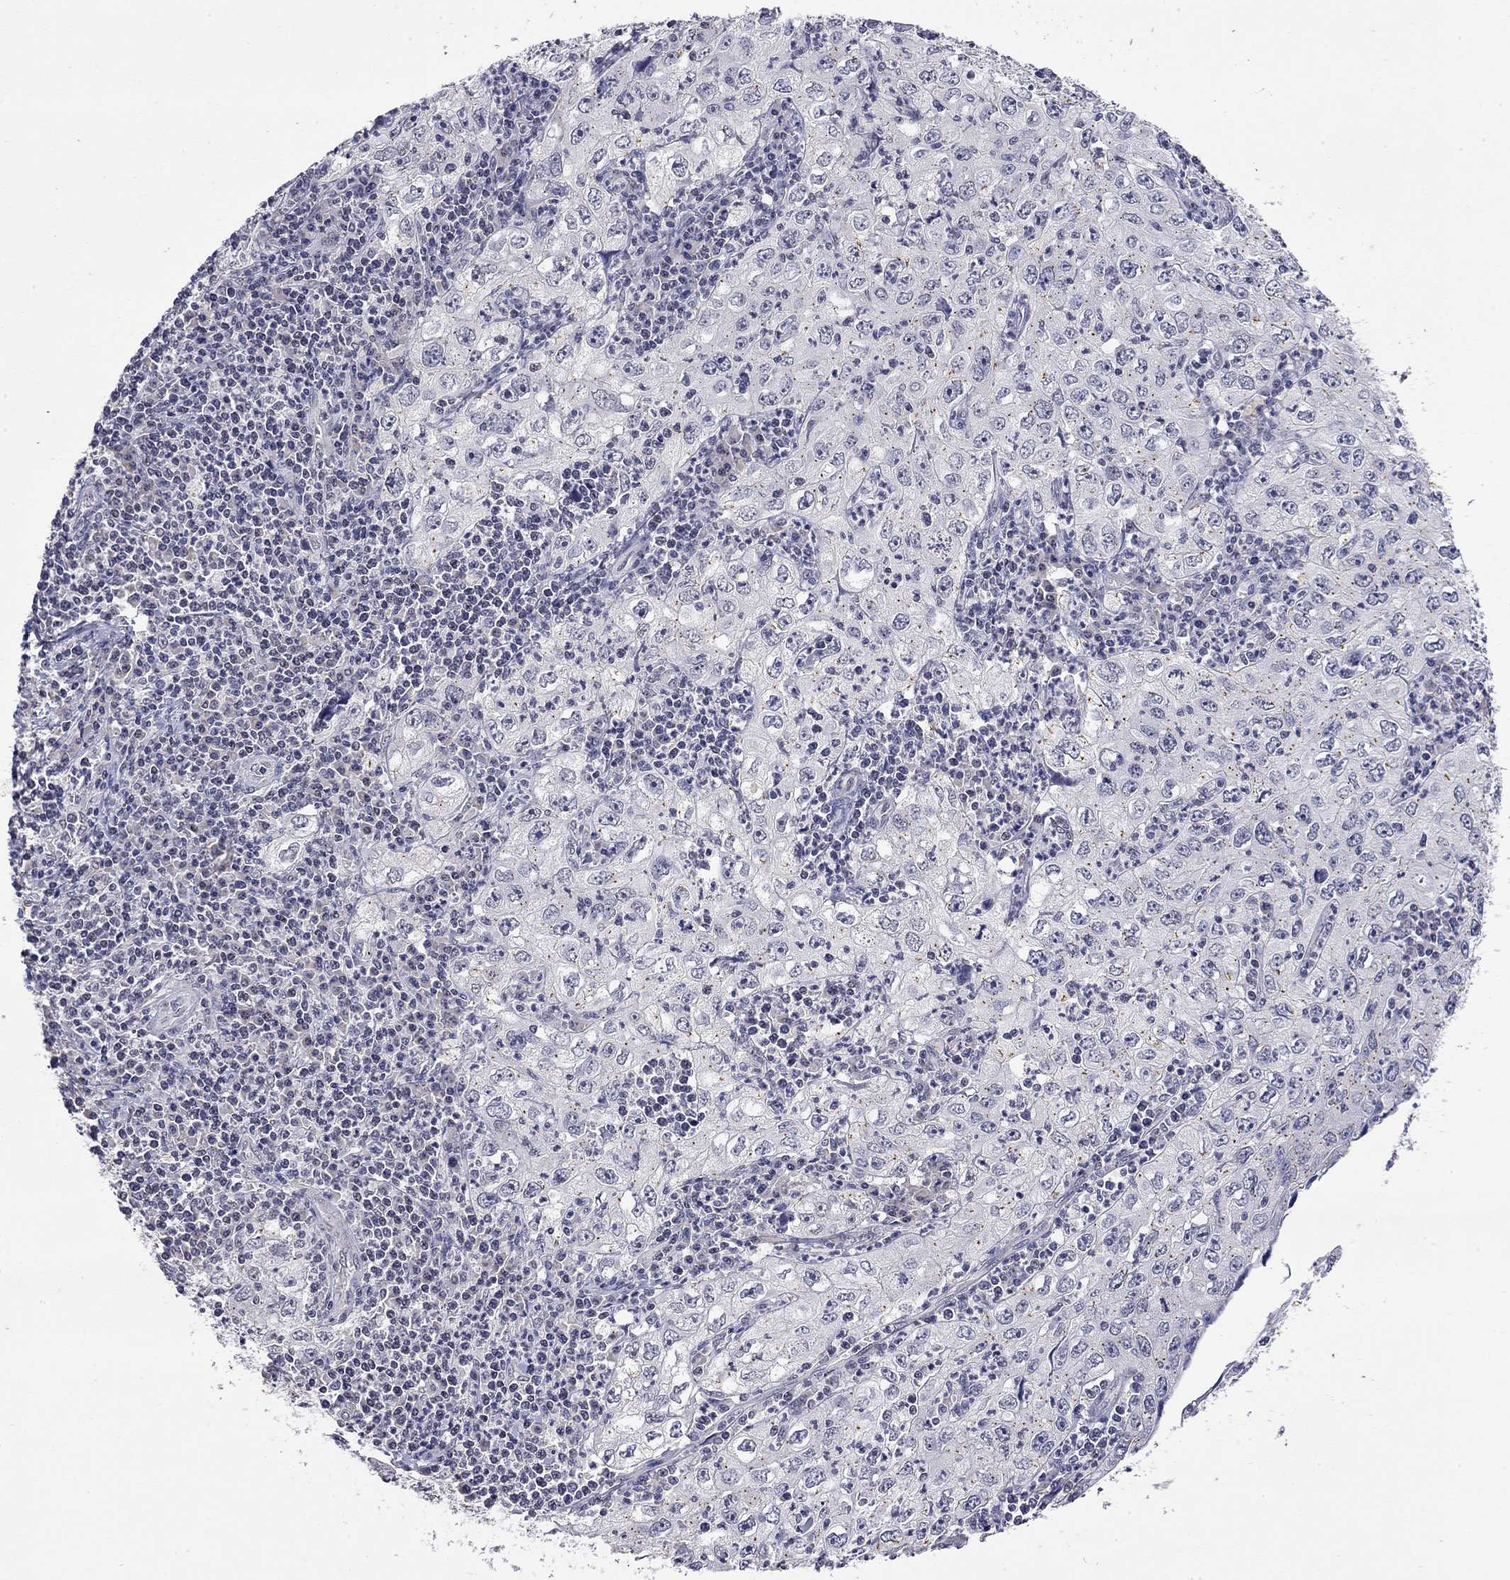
{"staining": {"intensity": "negative", "quantity": "none", "location": "none"}, "tissue": "cervical cancer", "cell_type": "Tumor cells", "image_type": "cancer", "snomed": [{"axis": "morphology", "description": "Squamous cell carcinoma, NOS"}, {"axis": "topography", "description": "Cervix"}], "caption": "There is no significant positivity in tumor cells of cervical cancer. (Immunohistochemistry, brightfield microscopy, high magnification).", "gene": "WNK3", "patient": {"sex": "female", "age": 24}}